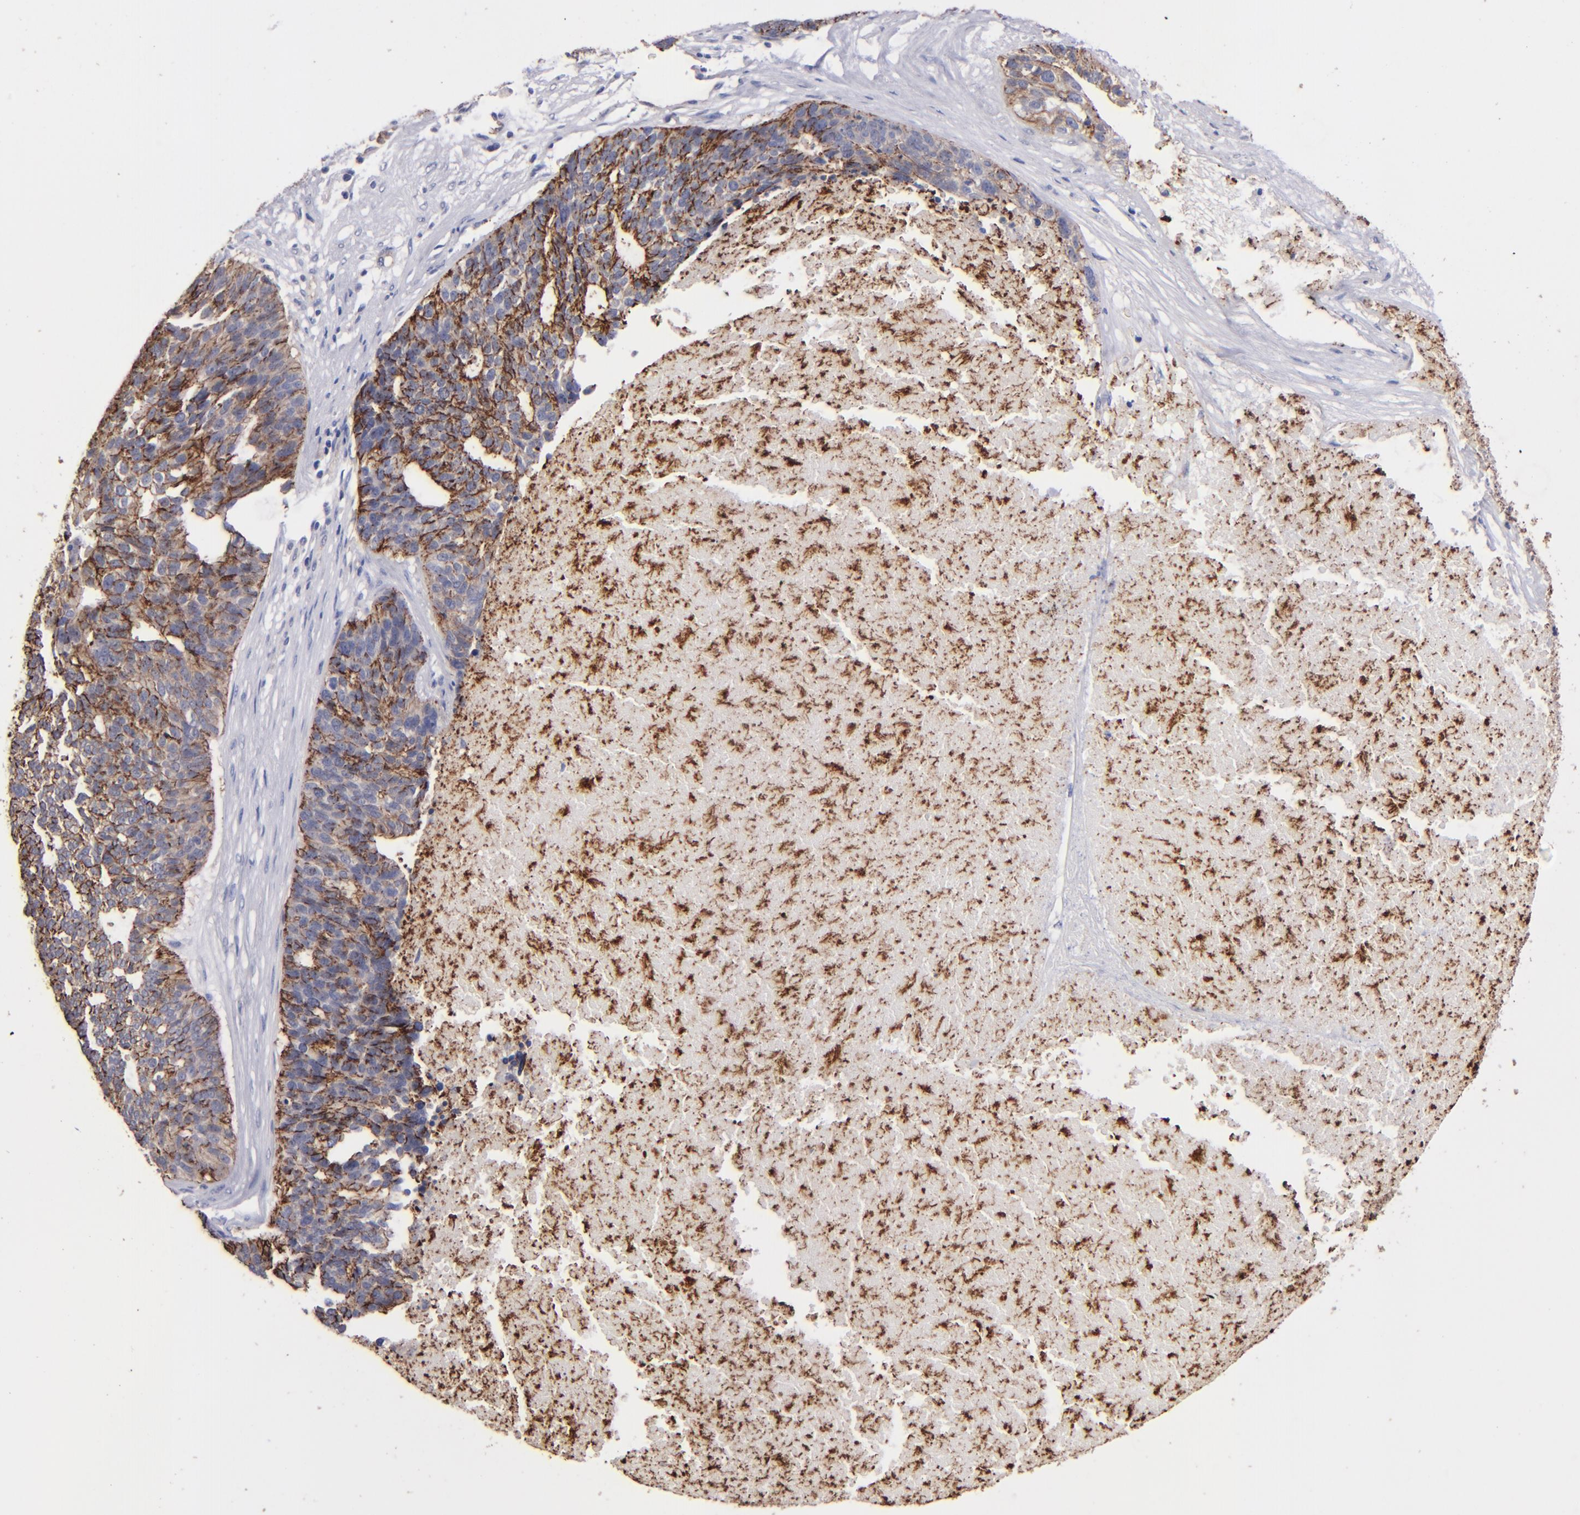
{"staining": {"intensity": "strong", "quantity": "25%-75%", "location": "cytoplasmic/membranous"}, "tissue": "ovarian cancer", "cell_type": "Tumor cells", "image_type": "cancer", "snomed": [{"axis": "morphology", "description": "Cystadenocarcinoma, serous, NOS"}, {"axis": "topography", "description": "Ovary"}], "caption": "This image displays ovarian cancer stained with immunohistochemistry (IHC) to label a protein in brown. The cytoplasmic/membranous of tumor cells show strong positivity for the protein. Nuclei are counter-stained blue.", "gene": "CLDN5", "patient": {"sex": "female", "age": 59}}